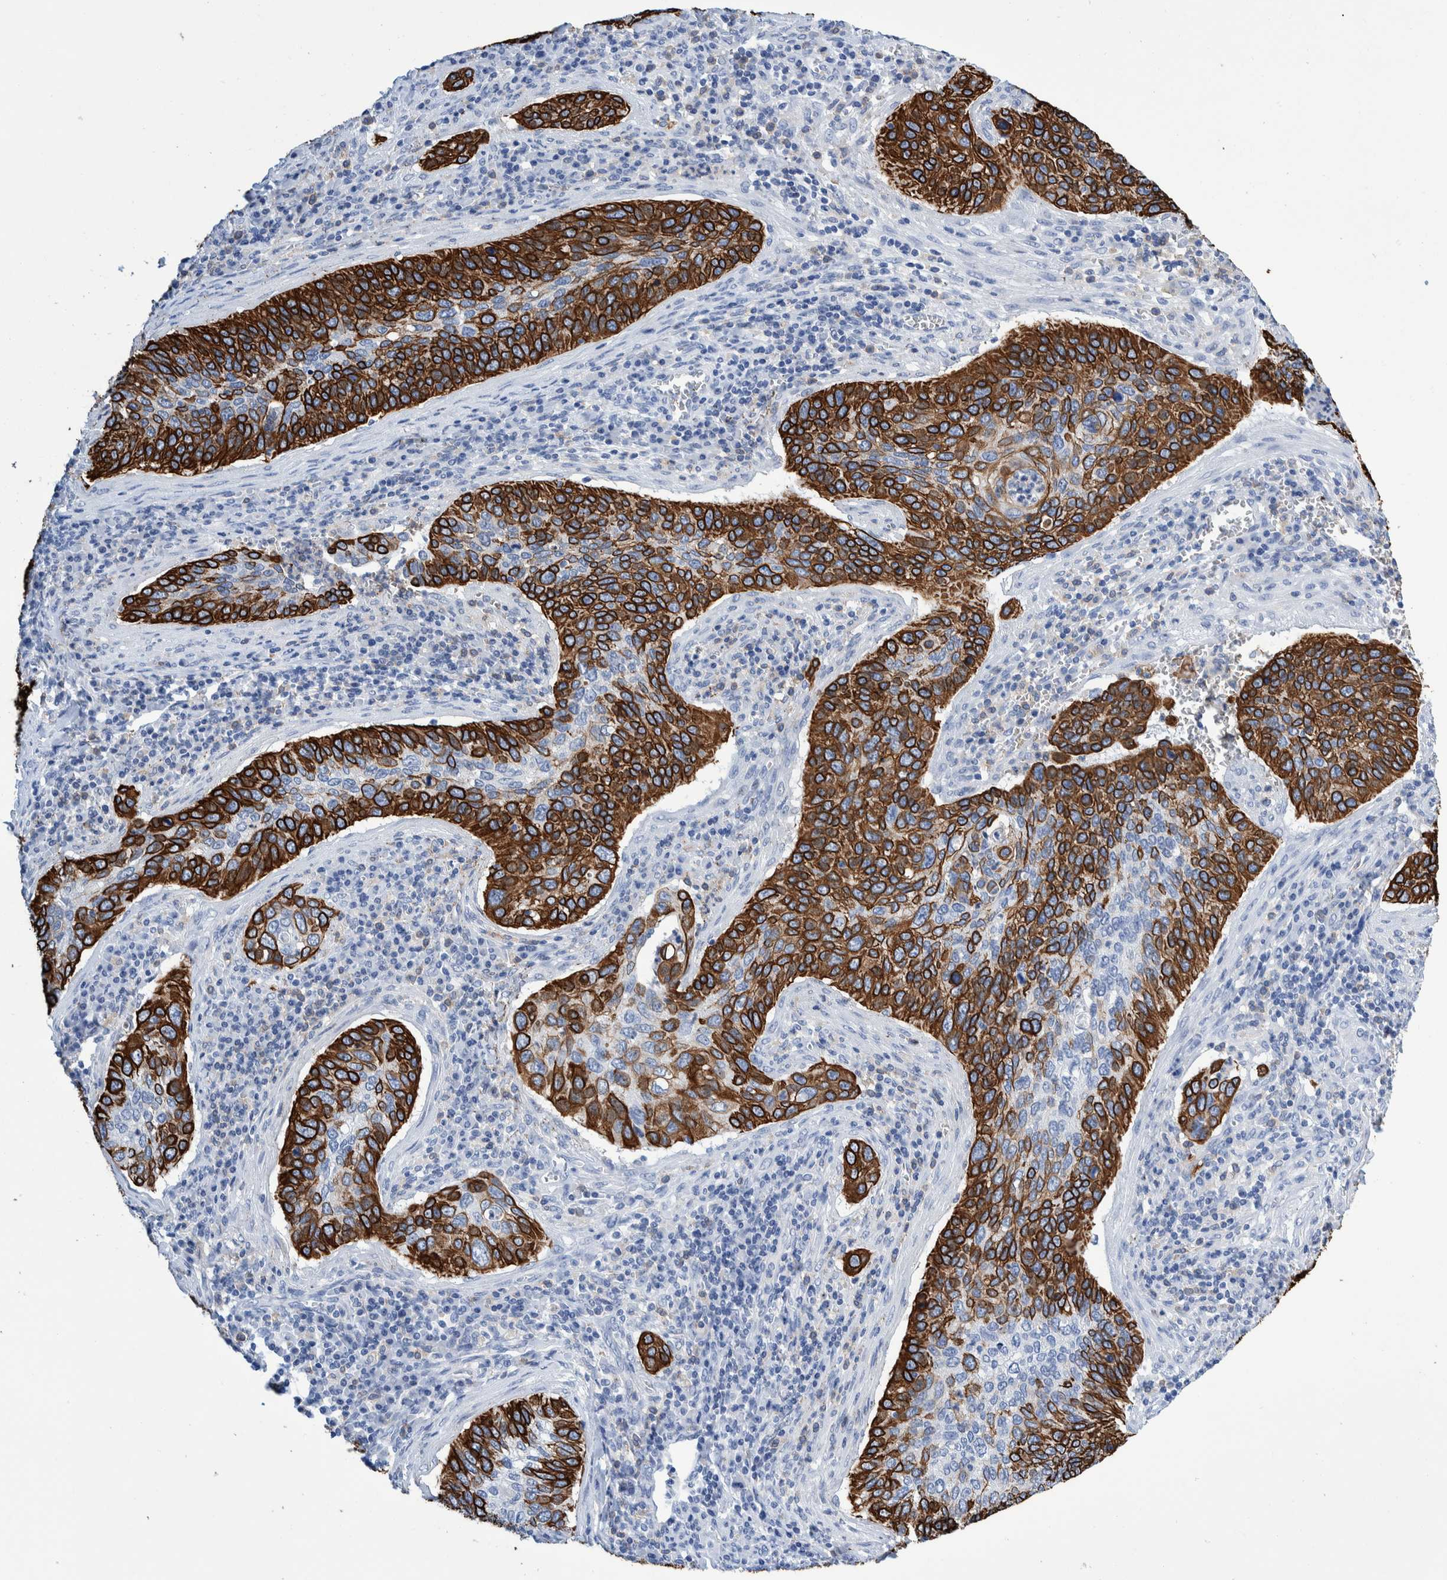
{"staining": {"intensity": "strong", "quantity": ">75%", "location": "cytoplasmic/membranous"}, "tissue": "cervical cancer", "cell_type": "Tumor cells", "image_type": "cancer", "snomed": [{"axis": "morphology", "description": "Squamous cell carcinoma, NOS"}, {"axis": "topography", "description": "Cervix"}], "caption": "Brown immunohistochemical staining in human squamous cell carcinoma (cervical) reveals strong cytoplasmic/membranous positivity in approximately >75% of tumor cells. Using DAB (brown) and hematoxylin (blue) stains, captured at high magnification using brightfield microscopy.", "gene": "KRT14", "patient": {"sex": "female", "age": 53}}